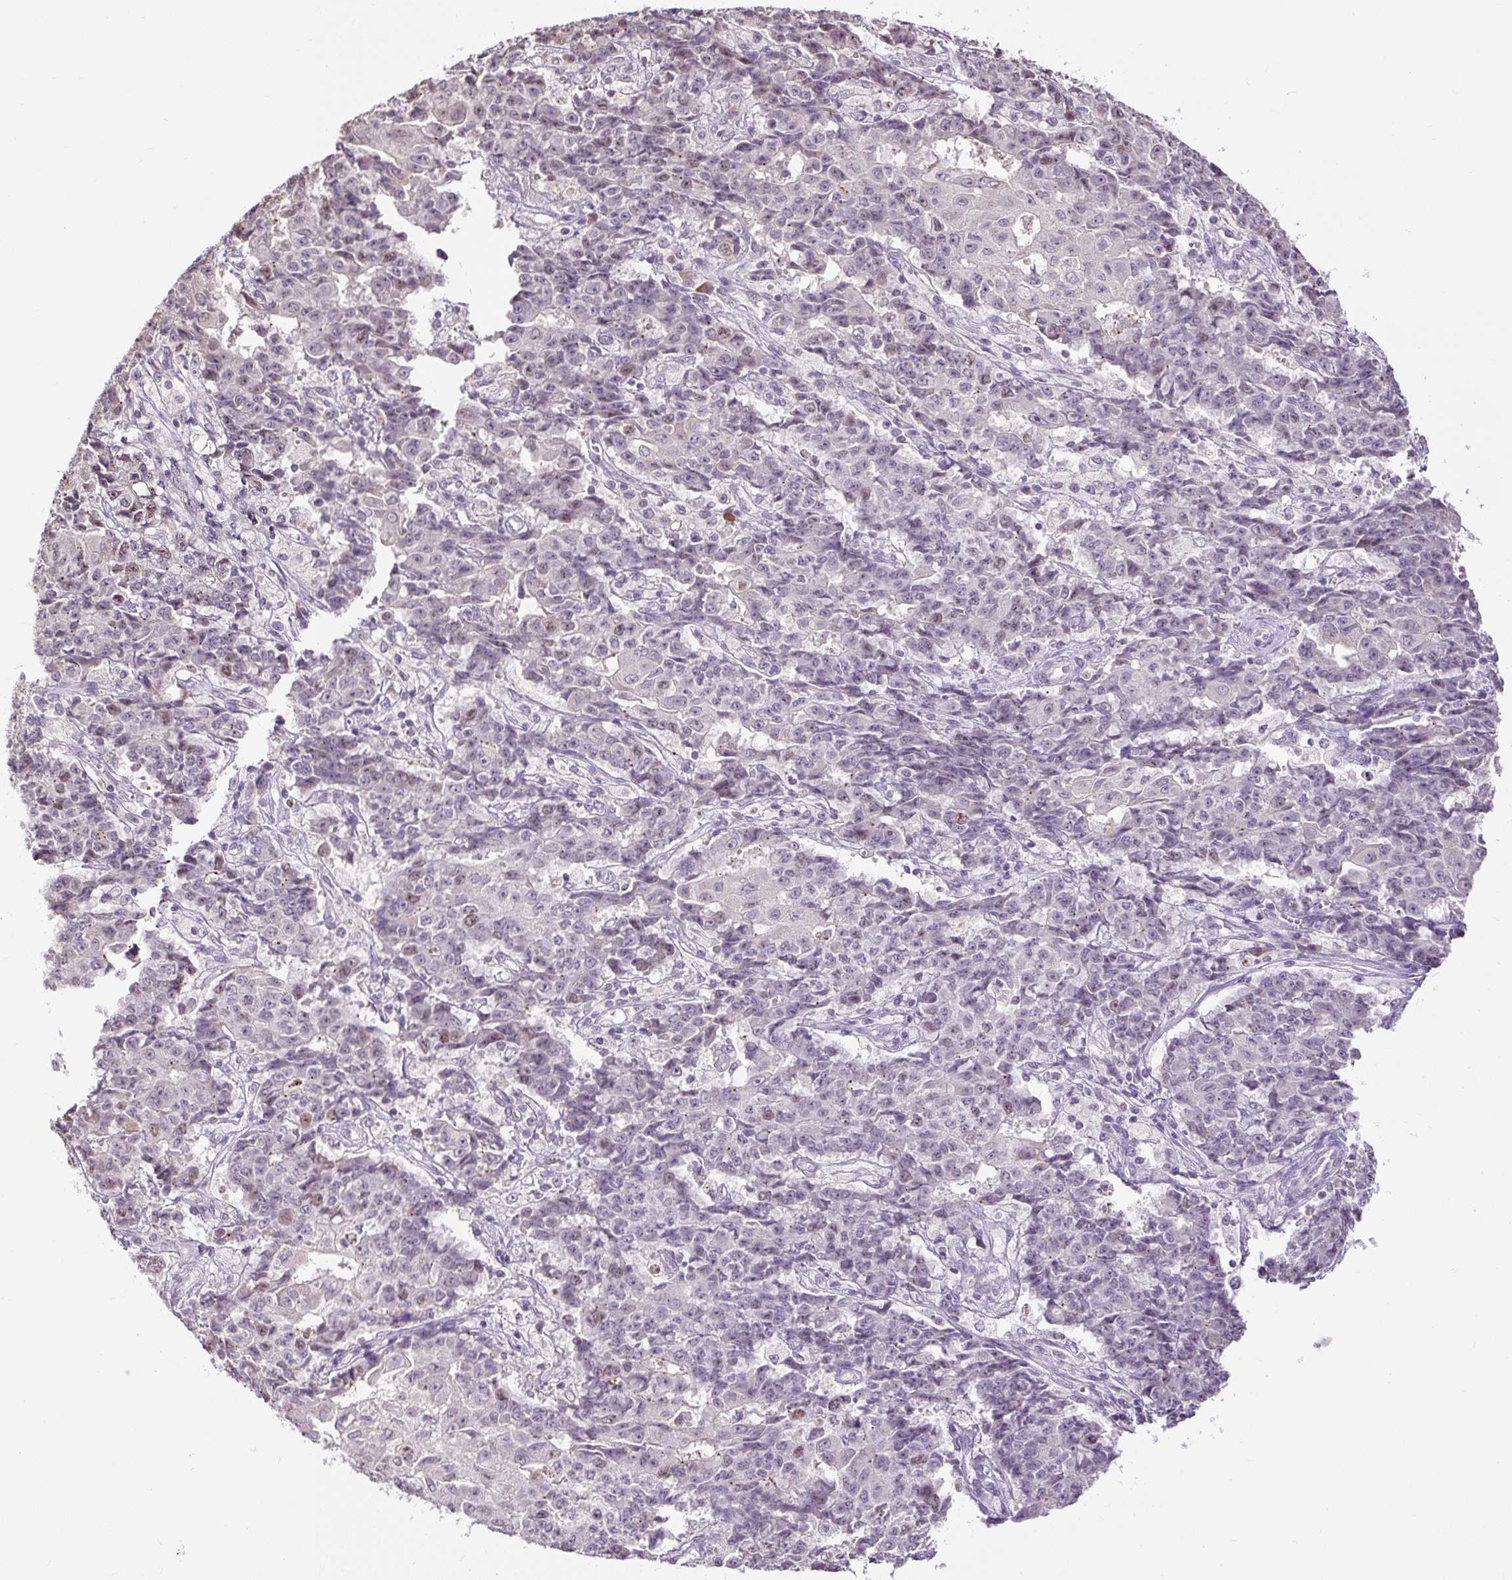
{"staining": {"intensity": "moderate", "quantity": "<25%", "location": "nuclear"}, "tissue": "ovarian cancer", "cell_type": "Tumor cells", "image_type": "cancer", "snomed": [{"axis": "morphology", "description": "Carcinoma, endometroid"}, {"axis": "topography", "description": "Ovary"}], "caption": "Human ovarian cancer stained with a protein marker demonstrates moderate staining in tumor cells.", "gene": "RACGAP1", "patient": {"sex": "female", "age": 42}}